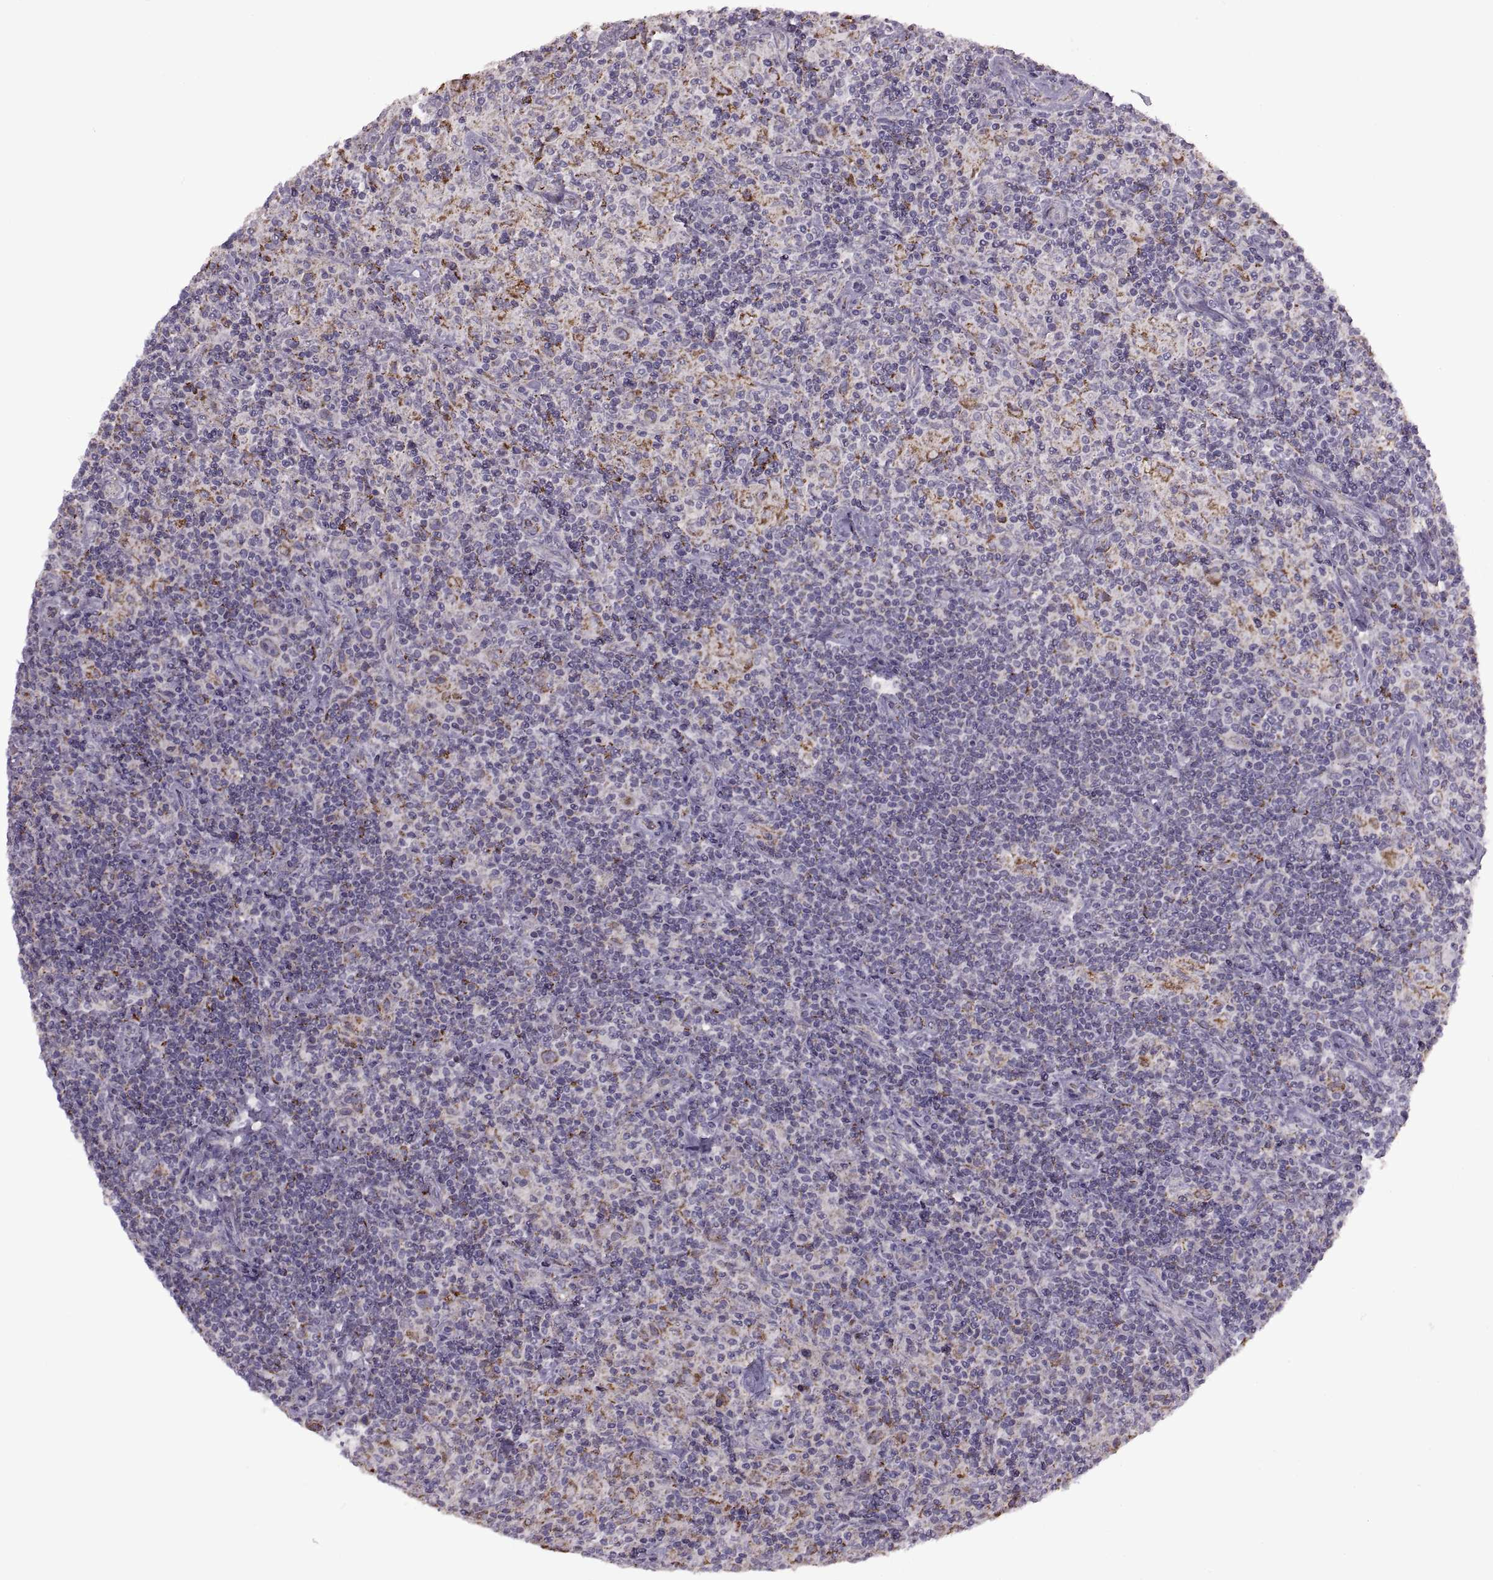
{"staining": {"intensity": "negative", "quantity": "none", "location": "none"}, "tissue": "lymphoma", "cell_type": "Tumor cells", "image_type": "cancer", "snomed": [{"axis": "morphology", "description": "Hodgkin's disease, NOS"}, {"axis": "topography", "description": "Lymph node"}], "caption": "Protein analysis of lymphoma demonstrates no significant expression in tumor cells.", "gene": "PIERCE1", "patient": {"sex": "male", "age": 70}}